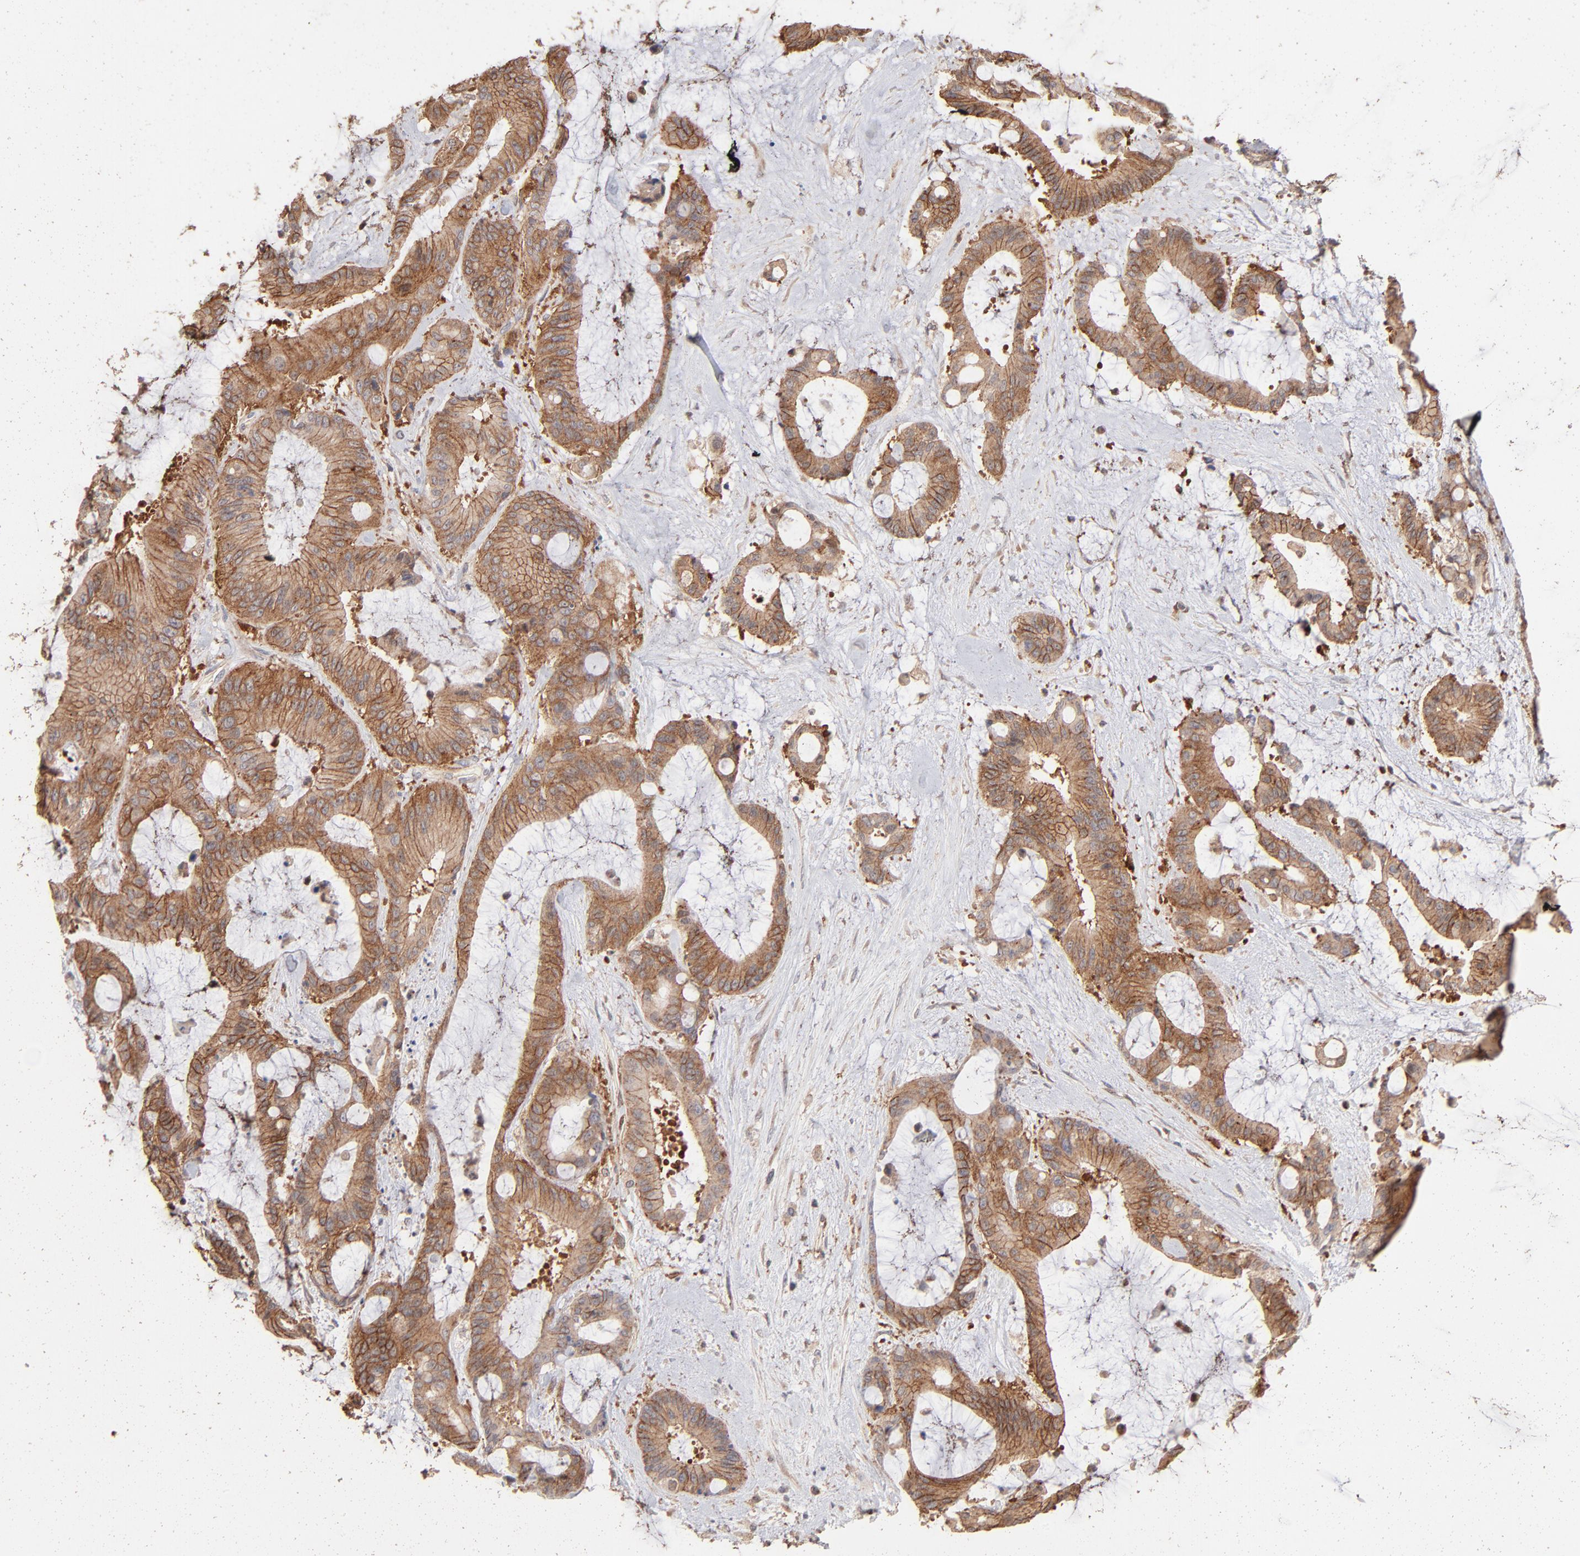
{"staining": {"intensity": "strong", "quantity": ">75%", "location": "cytoplasmic/membranous"}, "tissue": "liver cancer", "cell_type": "Tumor cells", "image_type": "cancer", "snomed": [{"axis": "morphology", "description": "Cholangiocarcinoma"}, {"axis": "topography", "description": "Liver"}], "caption": "Liver cholangiocarcinoma stained with IHC exhibits strong cytoplasmic/membranous expression in about >75% of tumor cells. (DAB (3,3'-diaminobenzidine) = brown stain, brightfield microscopy at high magnification).", "gene": "IVNS1ABP", "patient": {"sex": "female", "age": 73}}